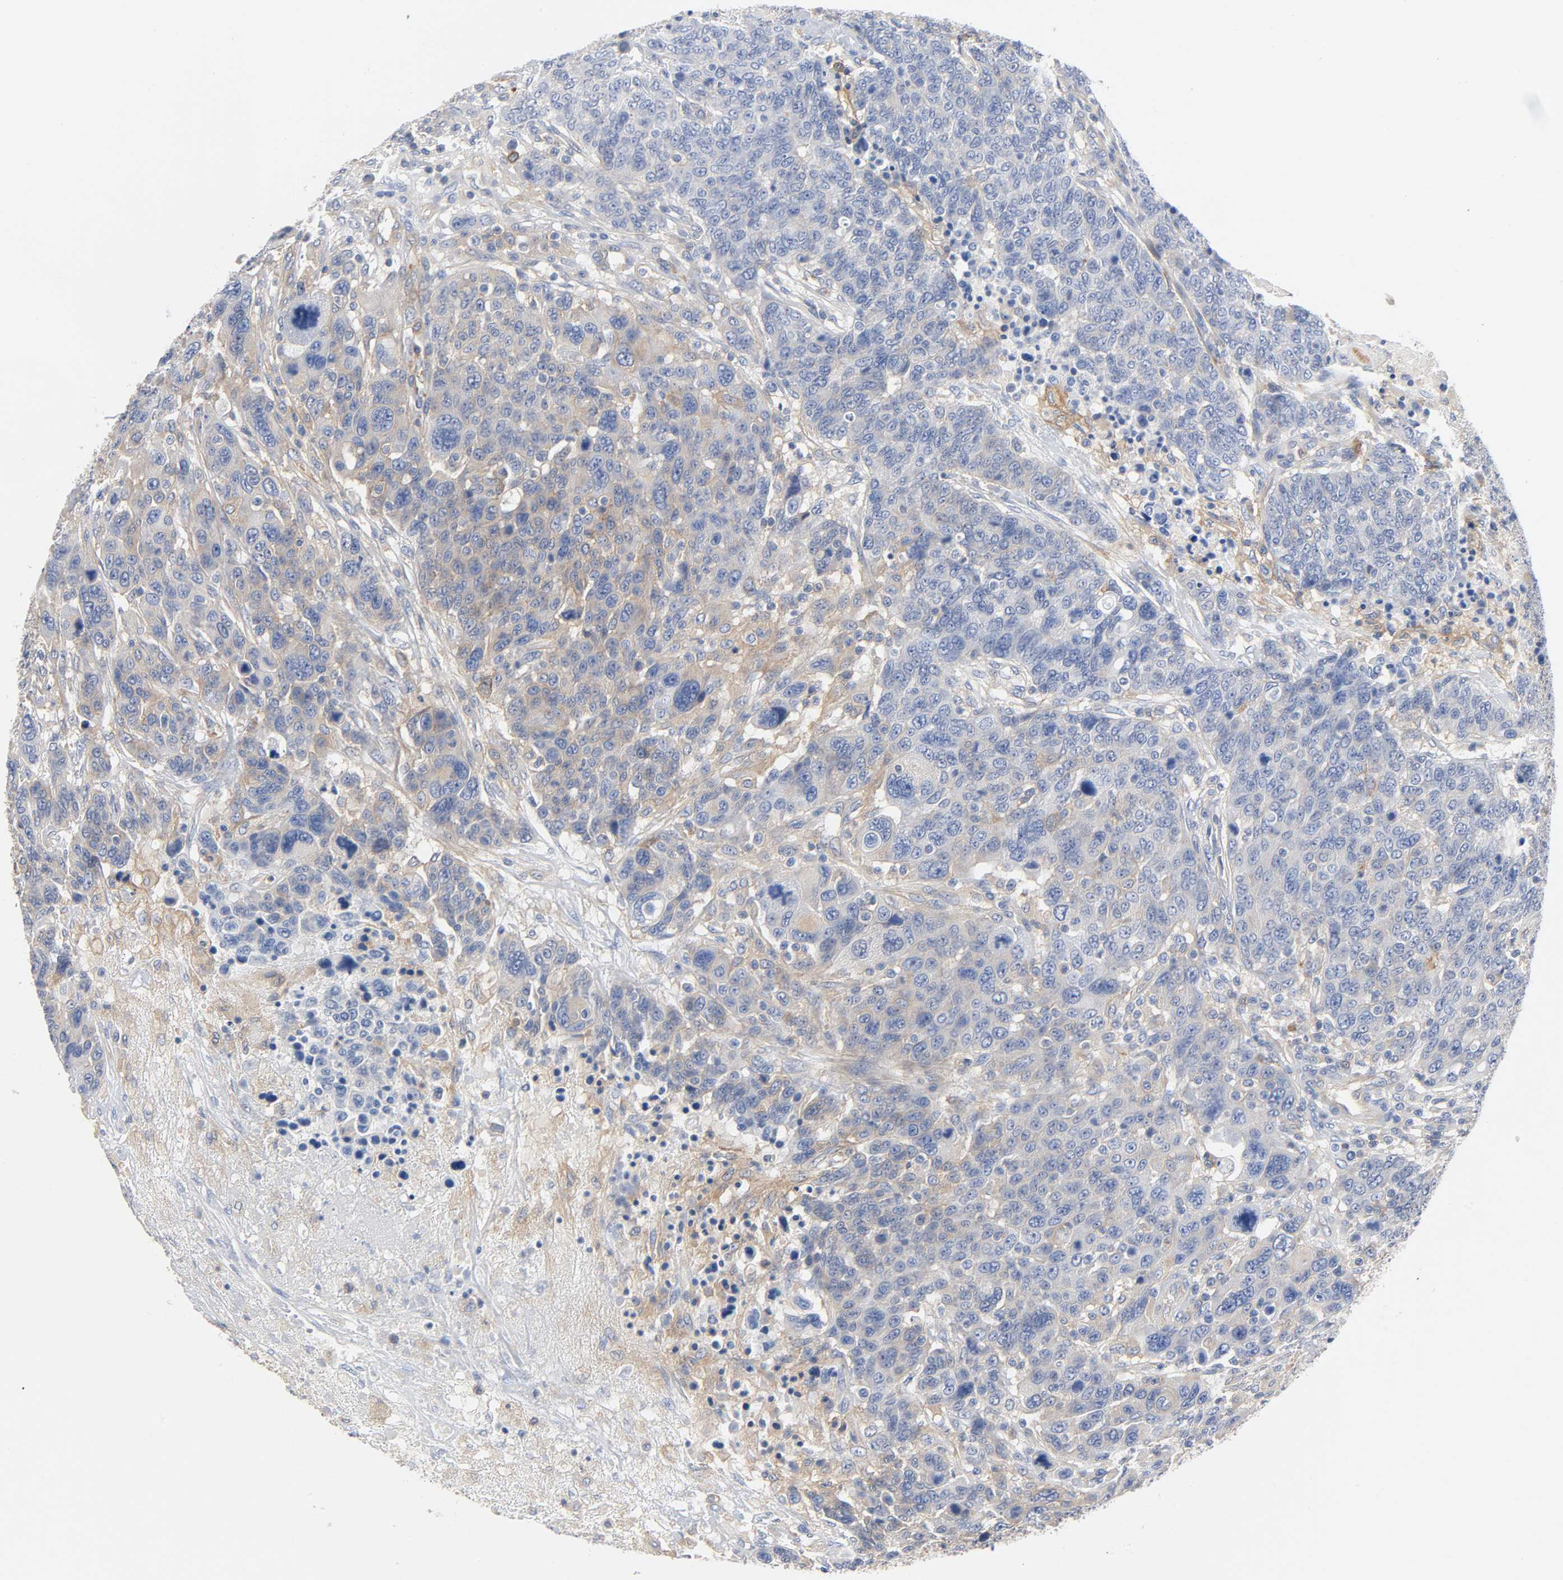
{"staining": {"intensity": "weak", "quantity": "25%-75%", "location": "cytoplasmic/membranous"}, "tissue": "breast cancer", "cell_type": "Tumor cells", "image_type": "cancer", "snomed": [{"axis": "morphology", "description": "Duct carcinoma"}, {"axis": "topography", "description": "Breast"}], "caption": "Breast cancer (intraductal carcinoma) stained with a brown dye exhibits weak cytoplasmic/membranous positive staining in about 25%-75% of tumor cells.", "gene": "SRC", "patient": {"sex": "female", "age": 37}}